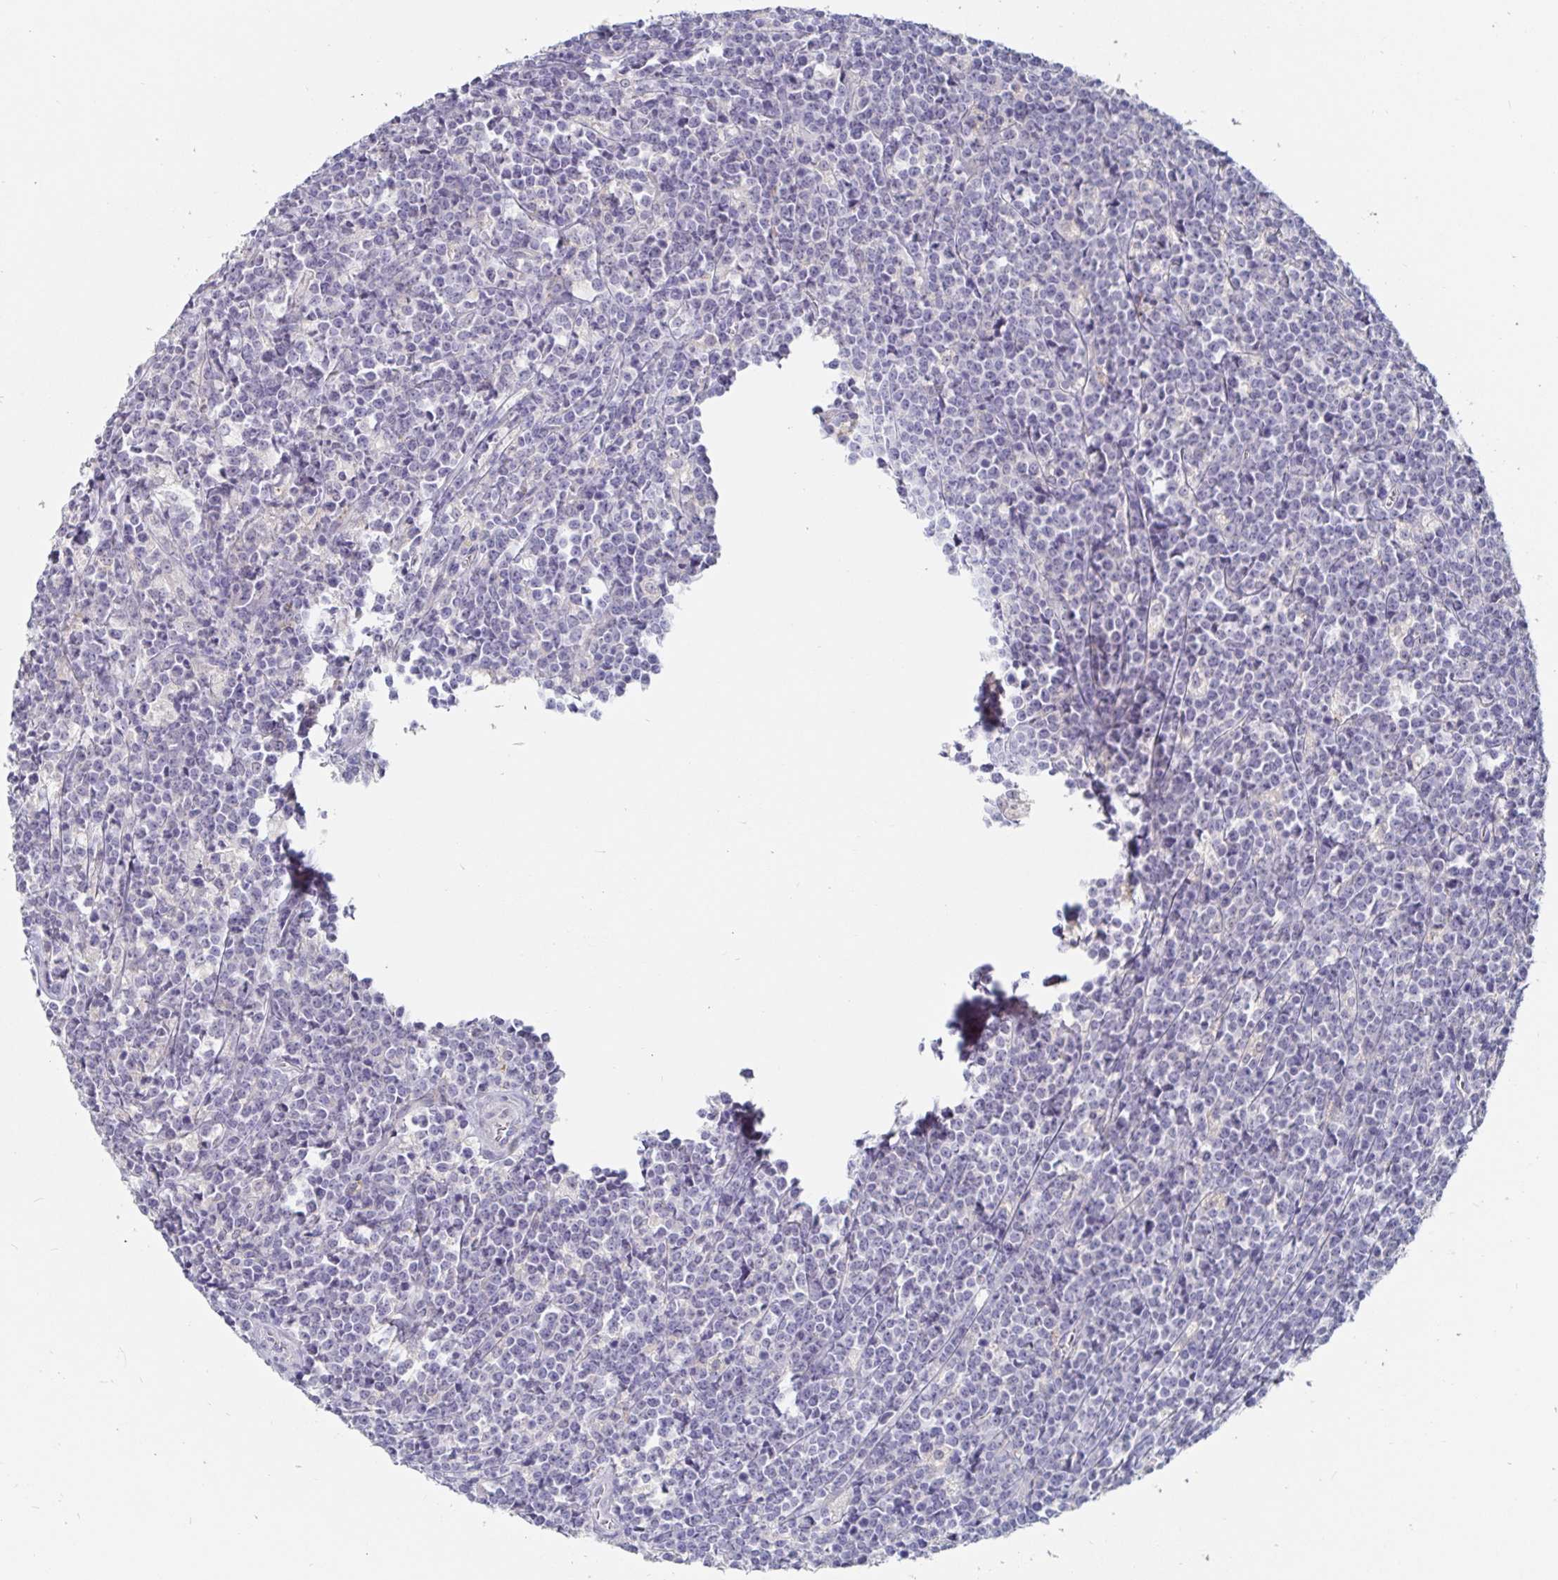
{"staining": {"intensity": "negative", "quantity": "none", "location": "none"}, "tissue": "lymphoma", "cell_type": "Tumor cells", "image_type": "cancer", "snomed": [{"axis": "morphology", "description": "Malignant lymphoma, non-Hodgkin's type, High grade"}, {"axis": "topography", "description": "Small intestine"}], "caption": "Tumor cells show no significant protein positivity in lymphoma.", "gene": "SPPL3", "patient": {"sex": "female", "age": 56}}